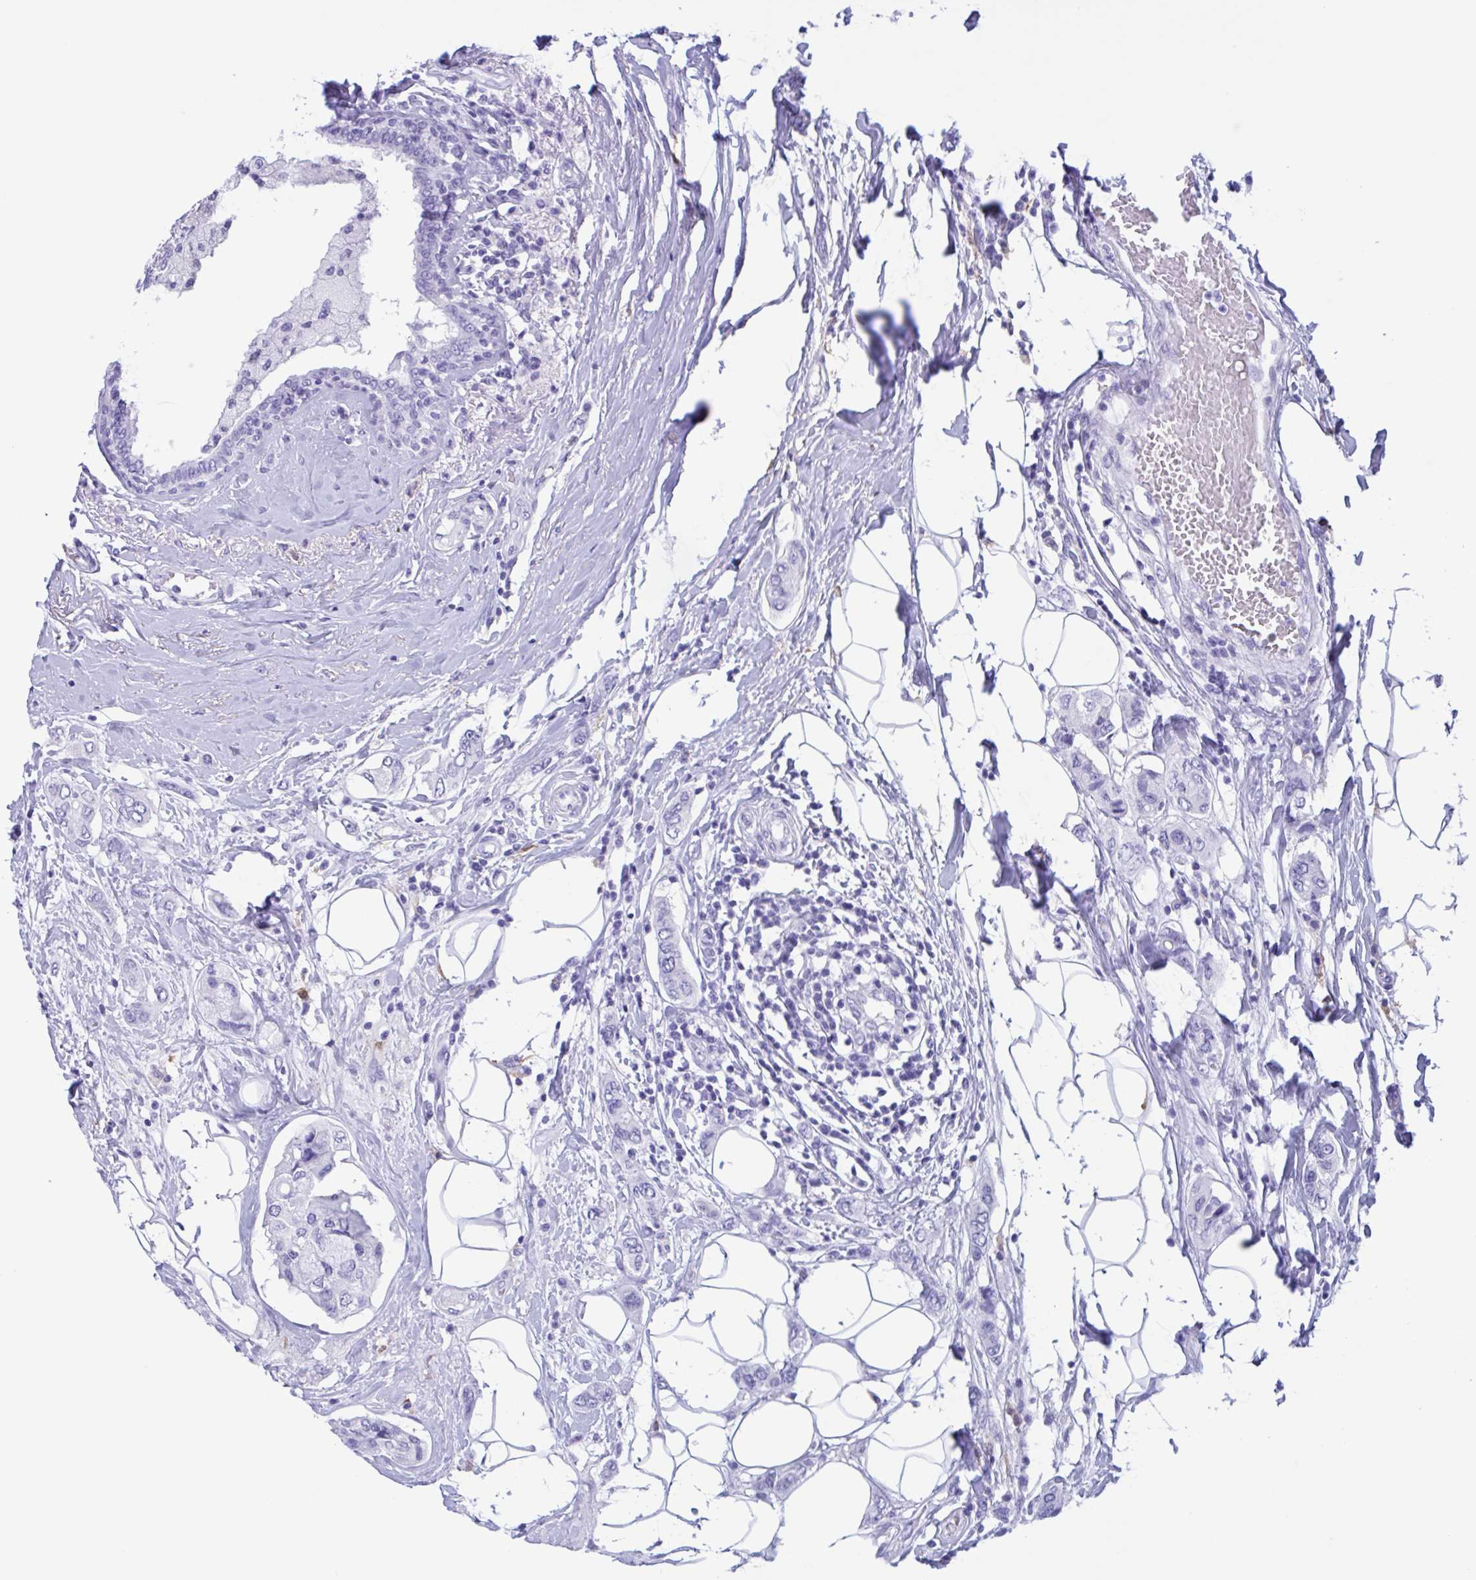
{"staining": {"intensity": "negative", "quantity": "none", "location": "none"}, "tissue": "breast cancer", "cell_type": "Tumor cells", "image_type": "cancer", "snomed": [{"axis": "morphology", "description": "Lobular carcinoma"}, {"axis": "topography", "description": "Breast"}], "caption": "IHC of human breast lobular carcinoma demonstrates no staining in tumor cells. (DAB (3,3'-diaminobenzidine) immunohistochemistry visualized using brightfield microscopy, high magnification).", "gene": "ZNF850", "patient": {"sex": "female", "age": 51}}